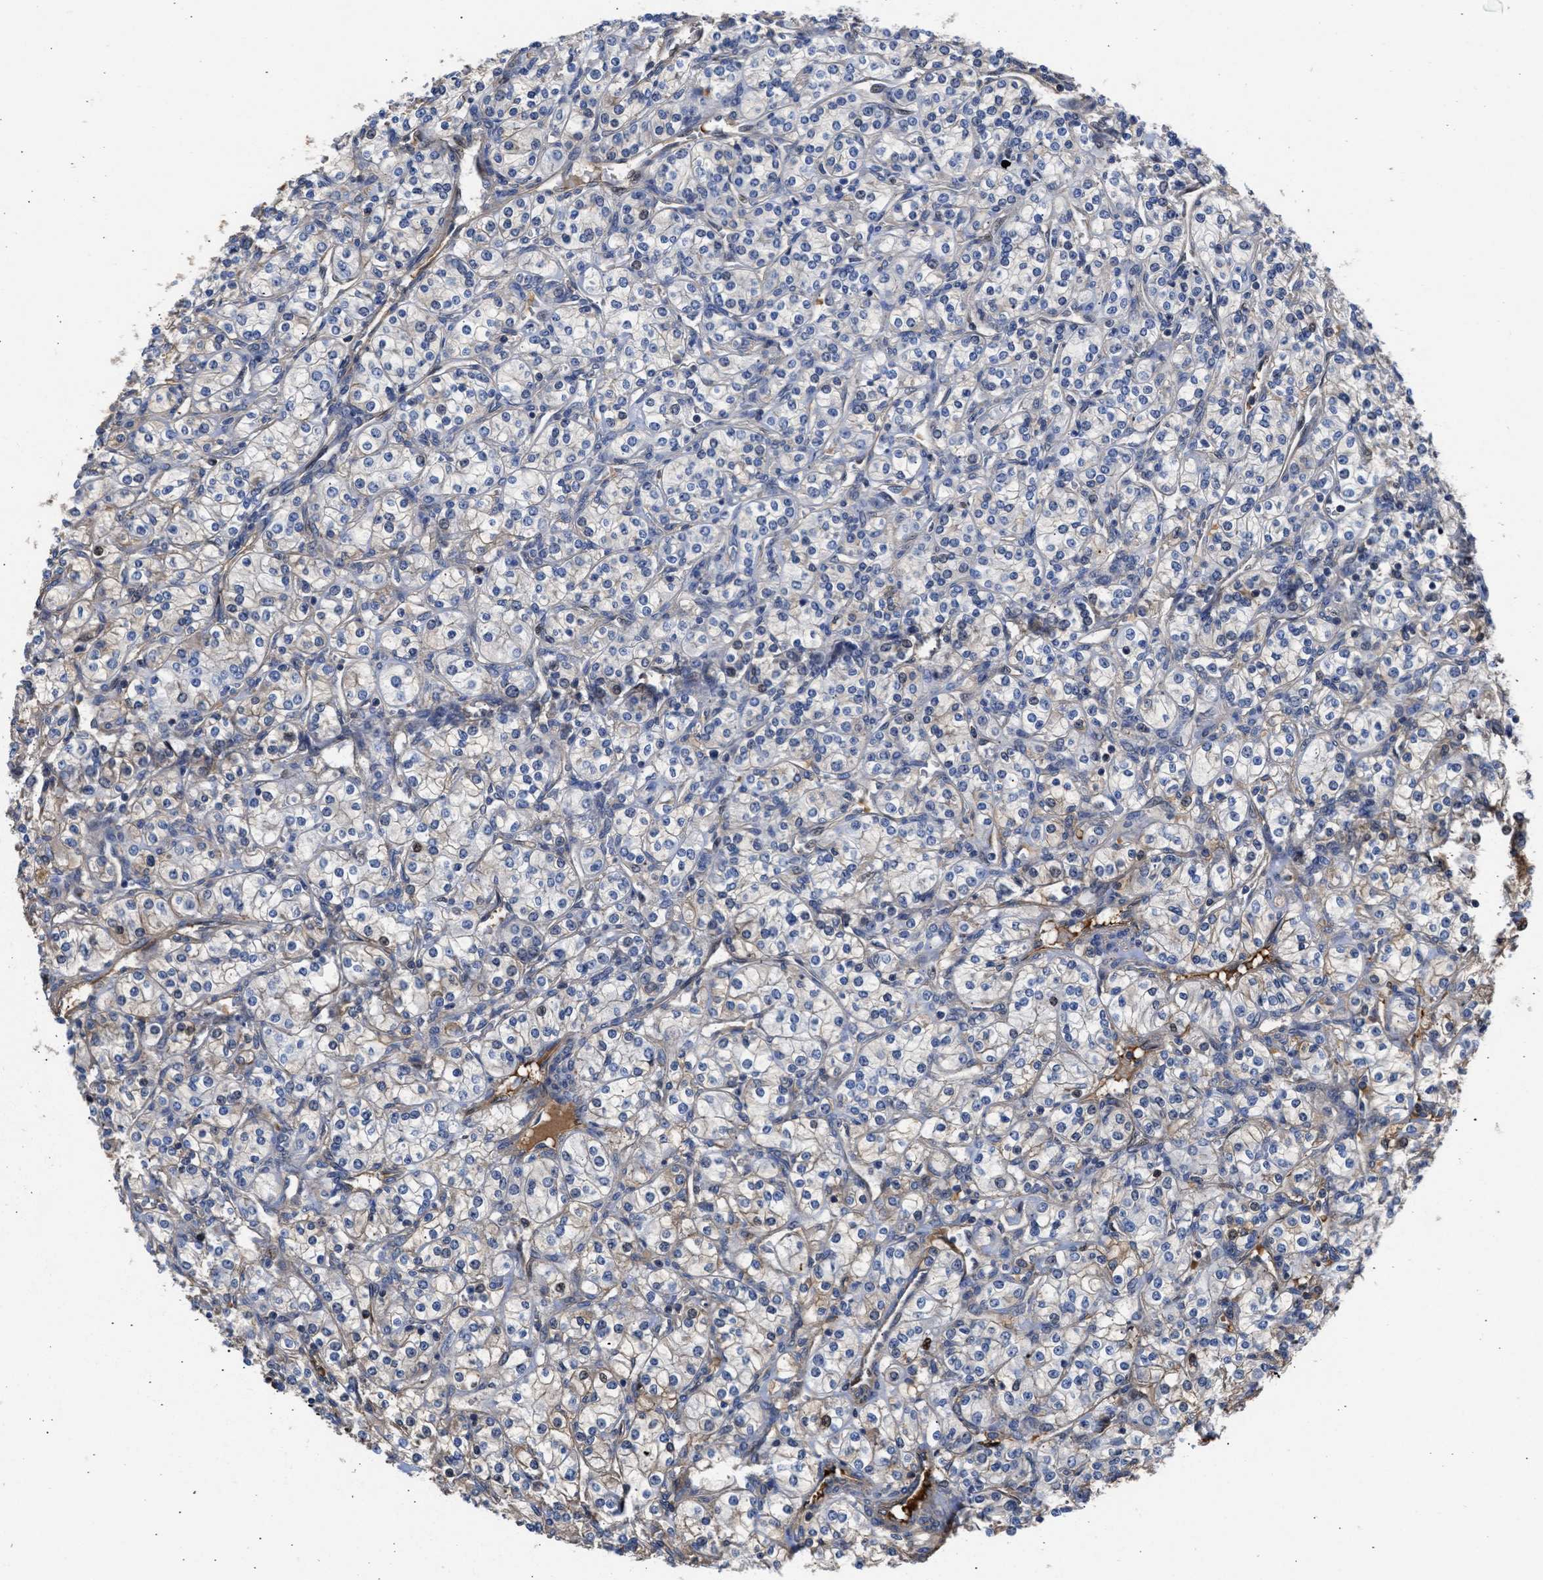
{"staining": {"intensity": "weak", "quantity": "<25%", "location": "cytoplasmic/membranous"}, "tissue": "renal cancer", "cell_type": "Tumor cells", "image_type": "cancer", "snomed": [{"axis": "morphology", "description": "Adenocarcinoma, NOS"}, {"axis": "topography", "description": "Kidney"}], "caption": "Tumor cells are negative for protein expression in human renal adenocarcinoma.", "gene": "MAS1L", "patient": {"sex": "male", "age": 77}}